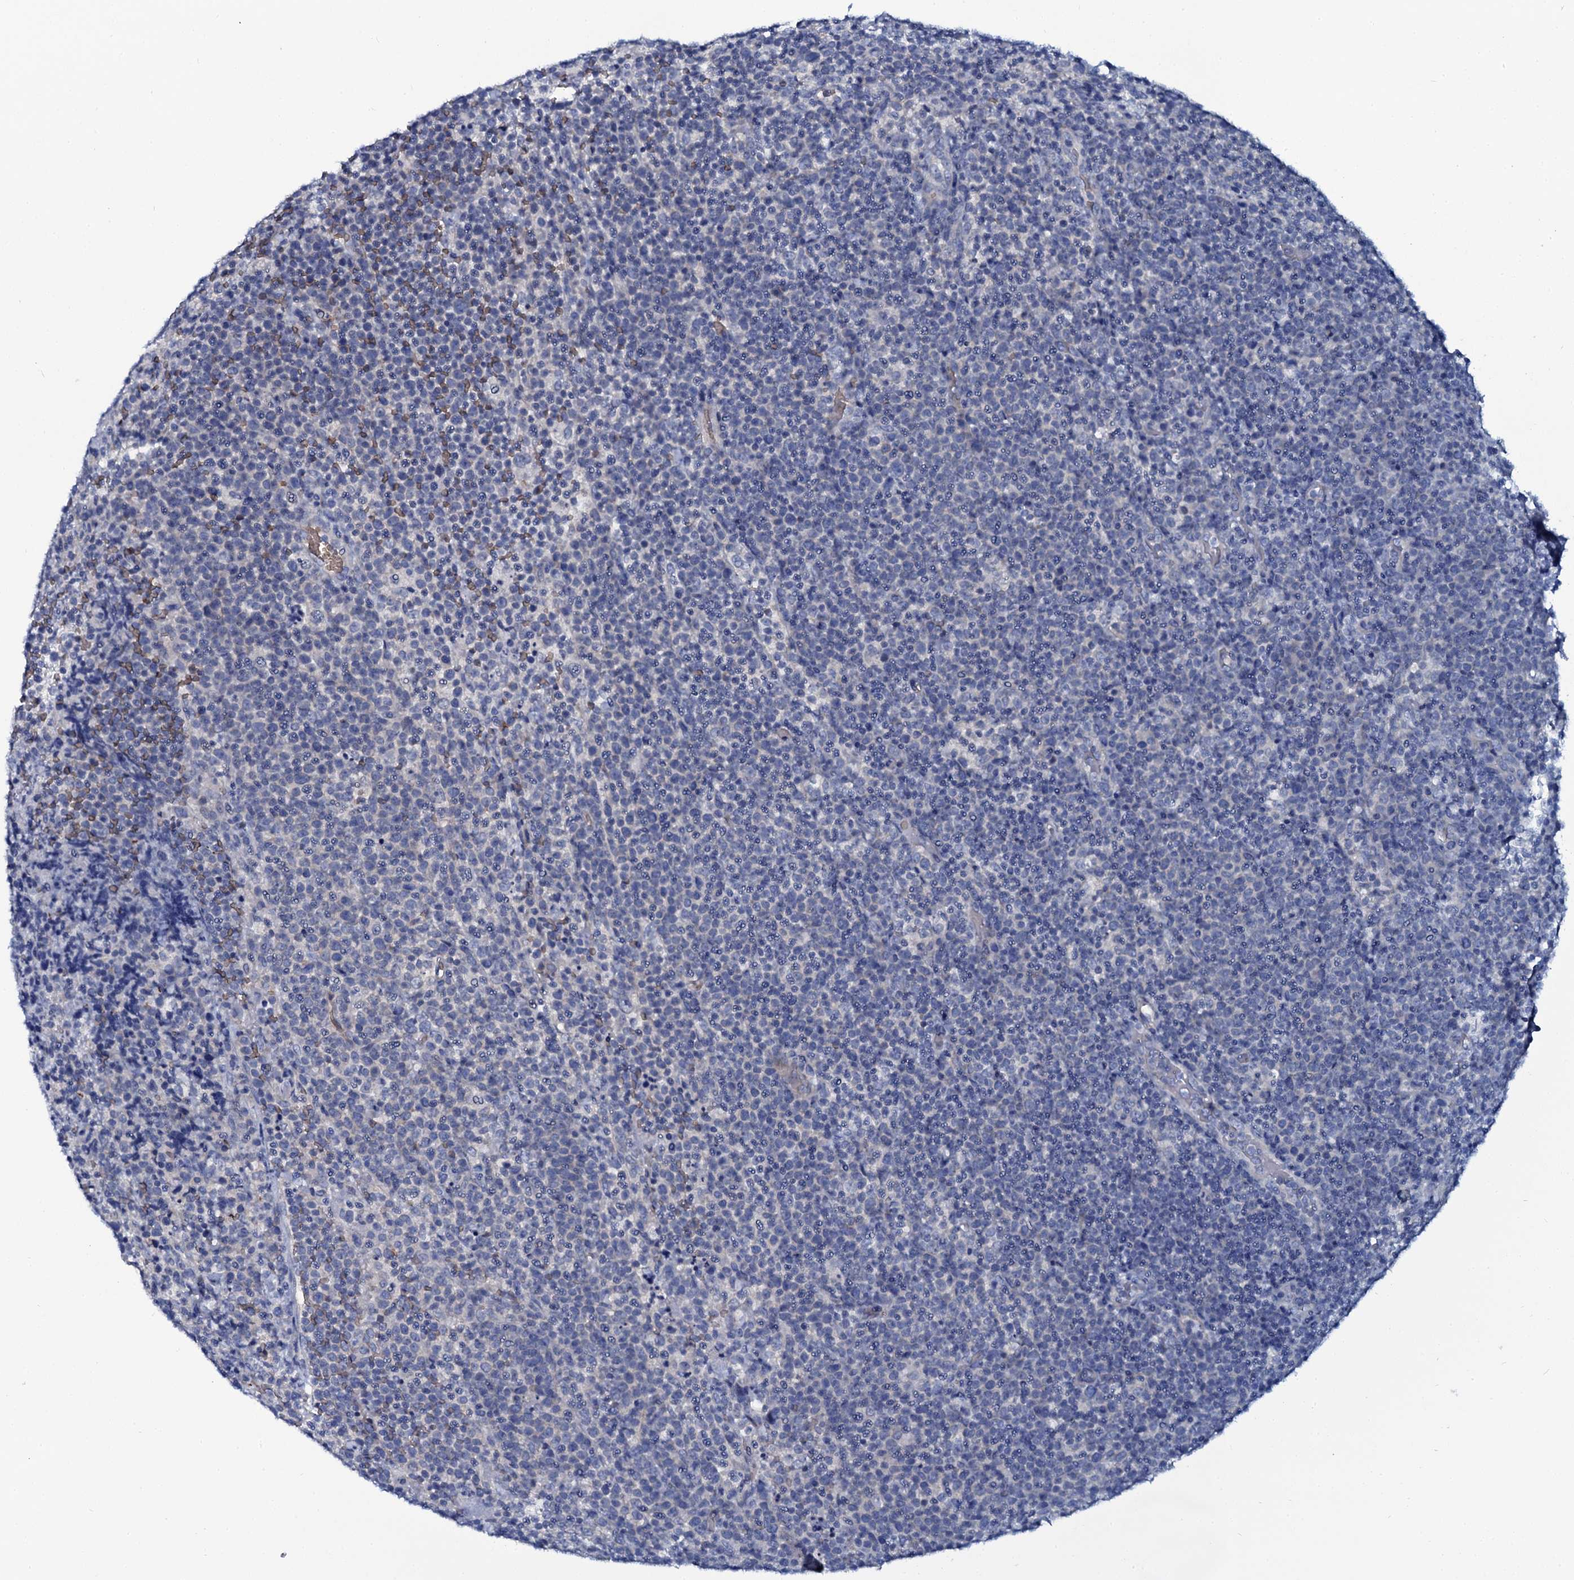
{"staining": {"intensity": "negative", "quantity": "none", "location": "none"}, "tissue": "lymphoma", "cell_type": "Tumor cells", "image_type": "cancer", "snomed": [{"axis": "morphology", "description": "Malignant lymphoma, non-Hodgkin's type, High grade"}, {"axis": "topography", "description": "Lymph node"}], "caption": "Tumor cells show no significant positivity in lymphoma.", "gene": "C10orf88", "patient": {"sex": "male", "age": 61}}